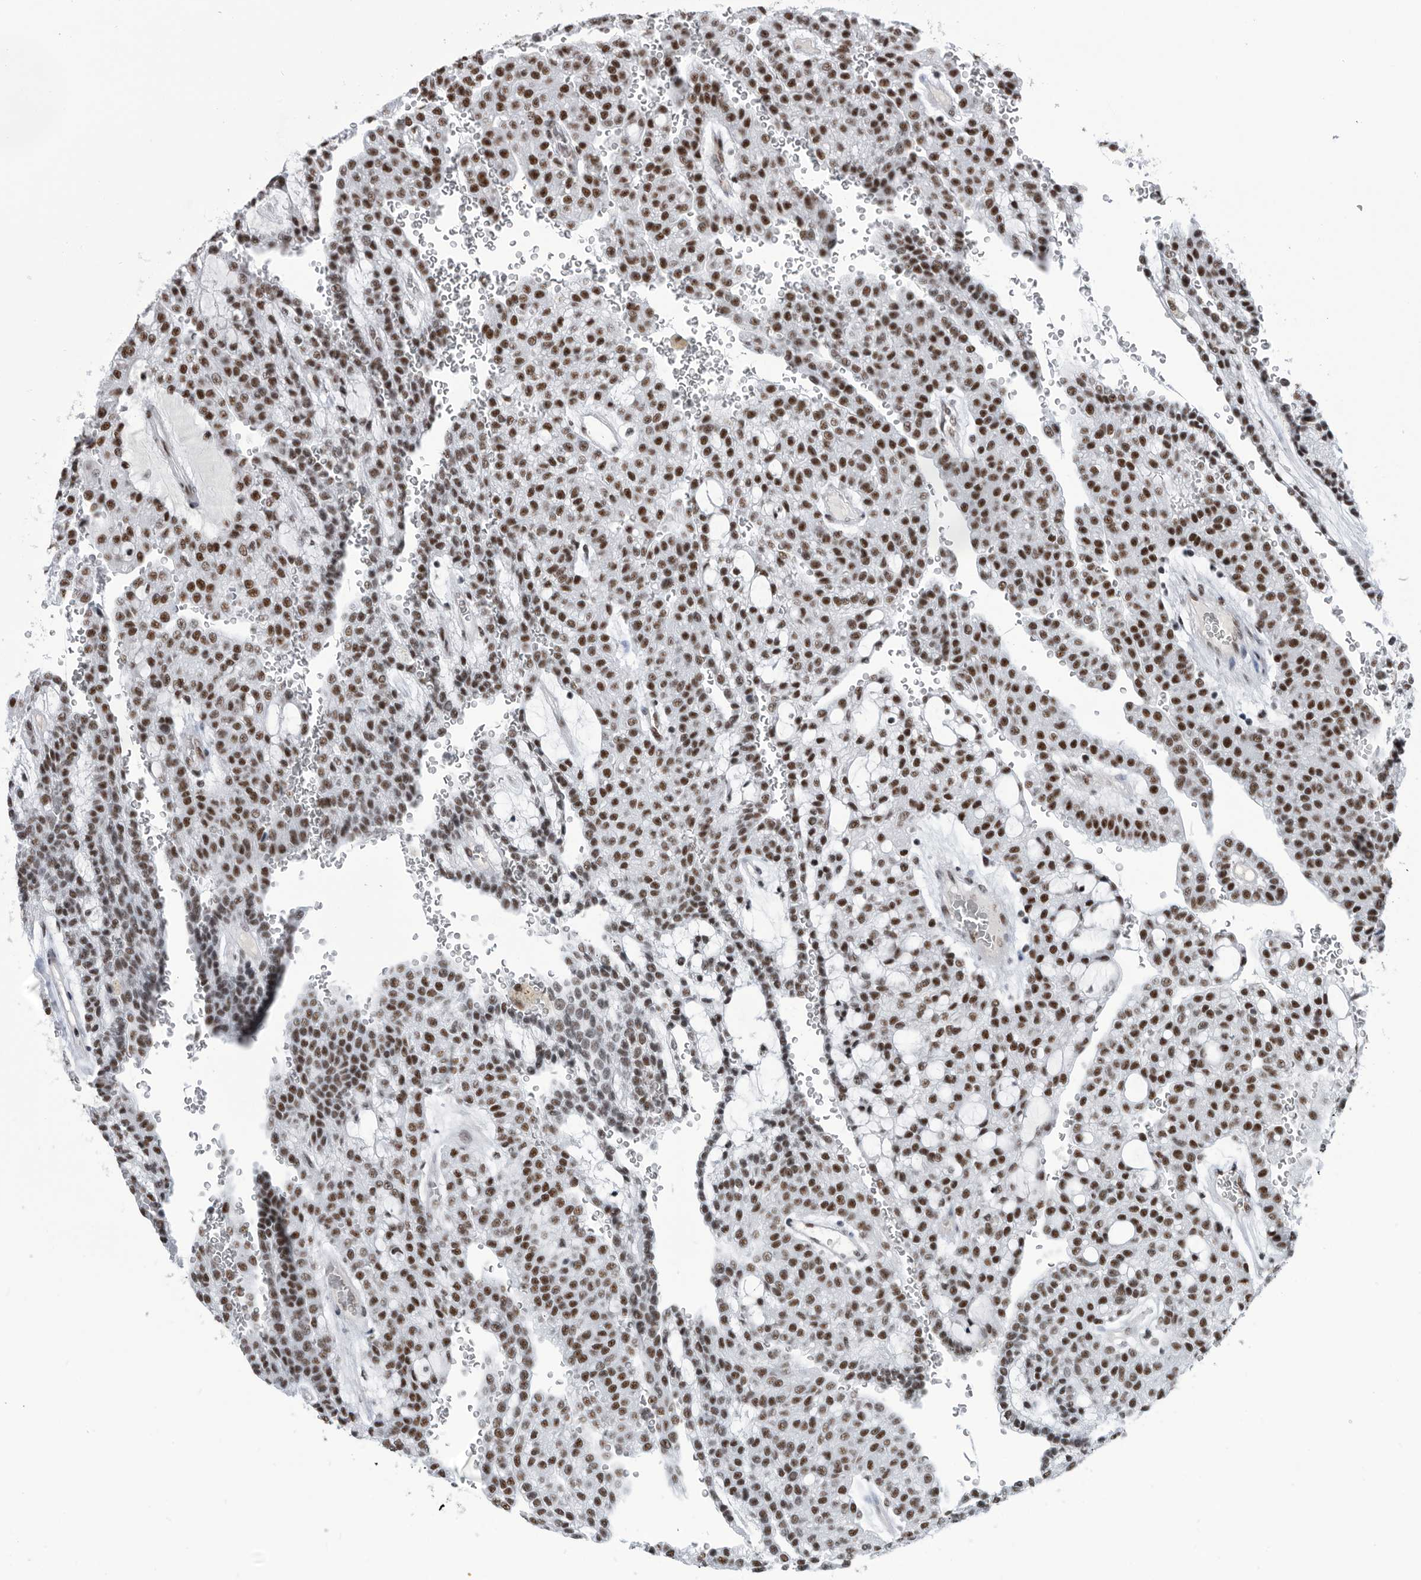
{"staining": {"intensity": "strong", "quantity": ">75%", "location": "nuclear"}, "tissue": "renal cancer", "cell_type": "Tumor cells", "image_type": "cancer", "snomed": [{"axis": "morphology", "description": "Adenocarcinoma, NOS"}, {"axis": "topography", "description": "Kidney"}], "caption": "Strong nuclear staining is appreciated in approximately >75% of tumor cells in renal cancer (adenocarcinoma). The protein of interest is shown in brown color, while the nuclei are stained blue.", "gene": "SF3A1", "patient": {"sex": "male", "age": 63}}